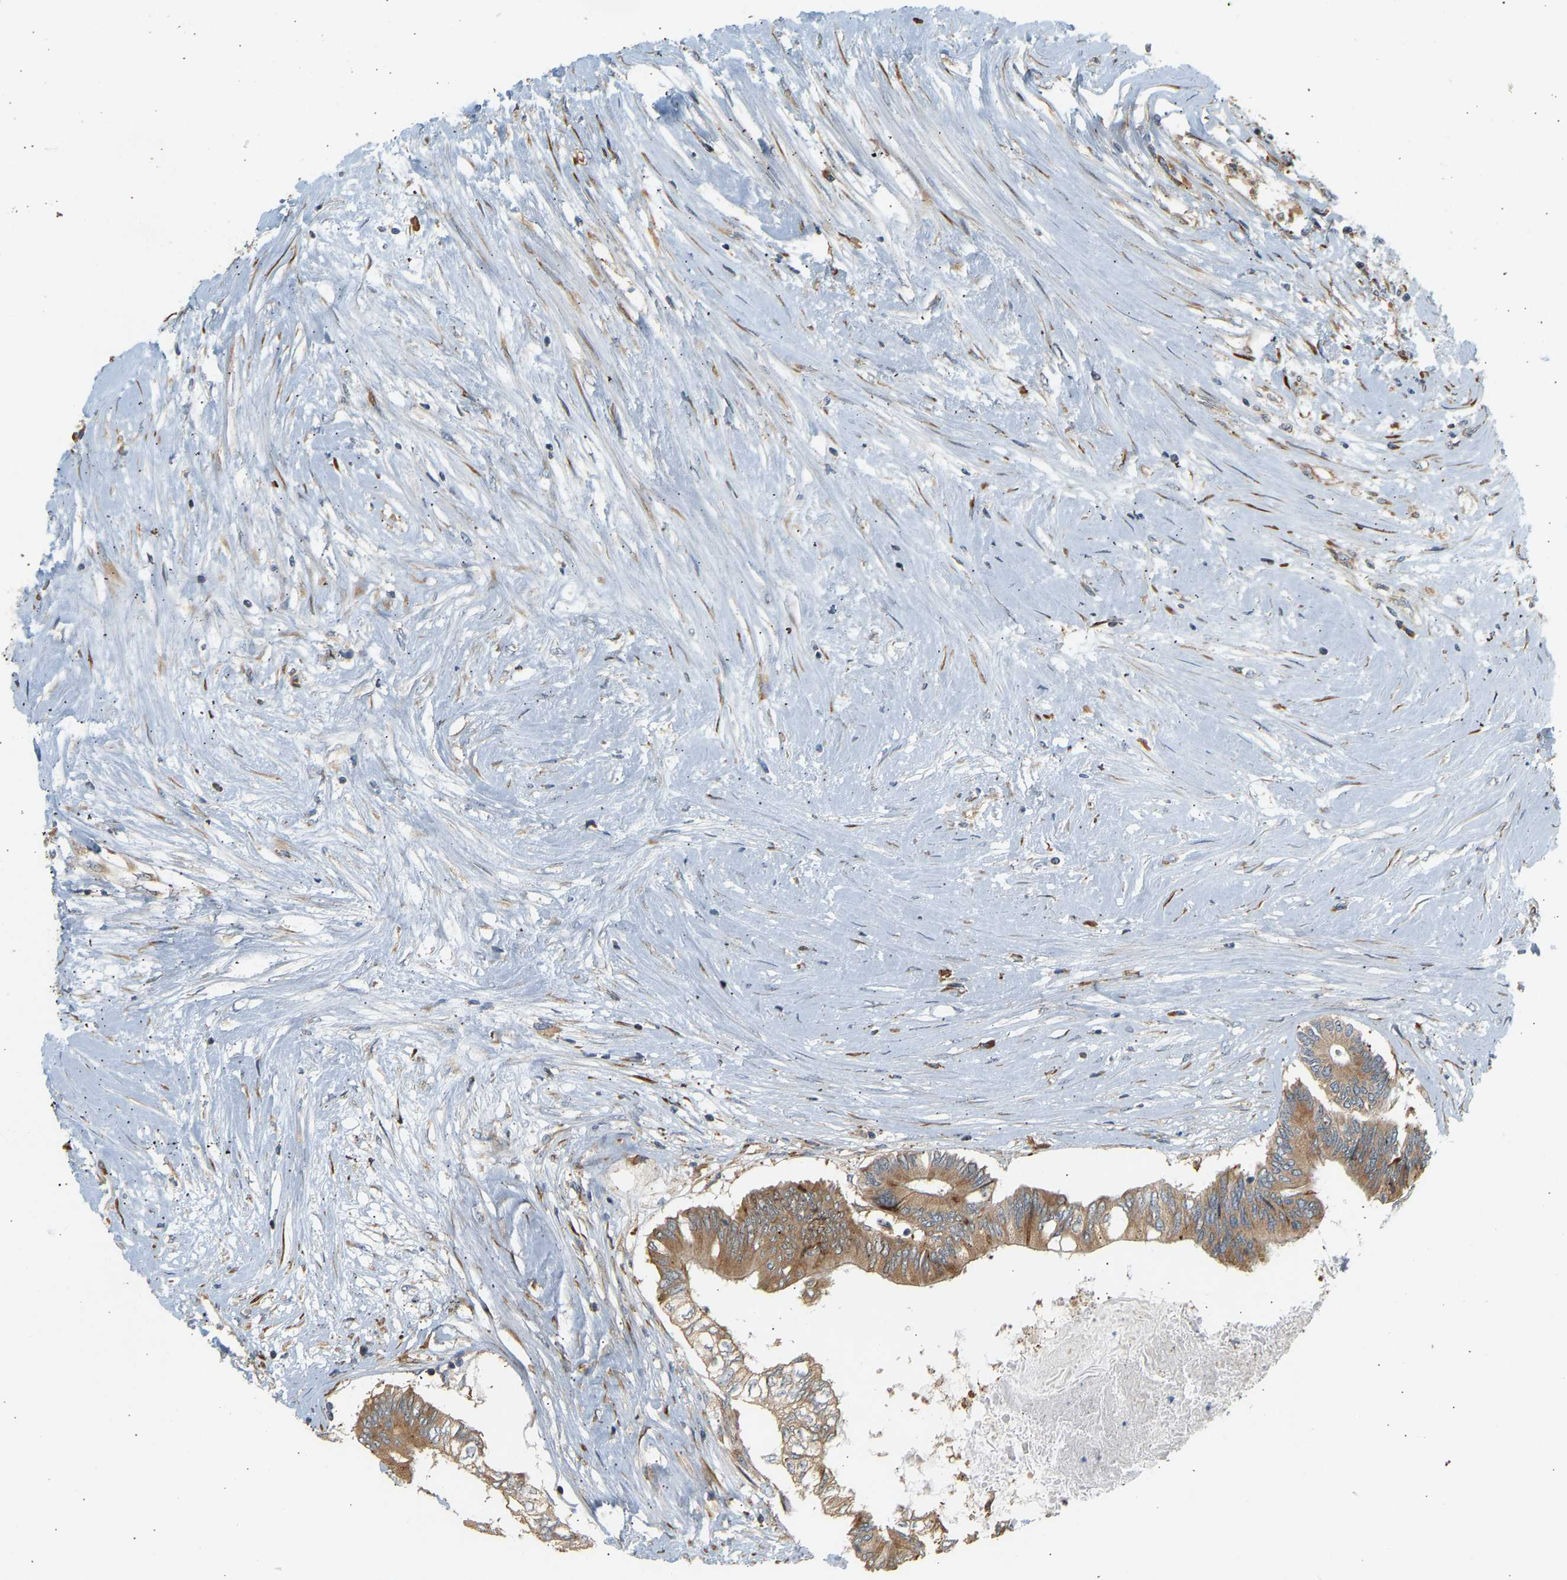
{"staining": {"intensity": "moderate", "quantity": ">75%", "location": "cytoplasmic/membranous"}, "tissue": "colorectal cancer", "cell_type": "Tumor cells", "image_type": "cancer", "snomed": [{"axis": "morphology", "description": "Adenocarcinoma, NOS"}, {"axis": "topography", "description": "Rectum"}], "caption": "Moderate cytoplasmic/membranous expression for a protein is identified in about >75% of tumor cells of adenocarcinoma (colorectal) using immunohistochemistry (IHC).", "gene": "RPS14", "patient": {"sex": "male", "age": 63}}